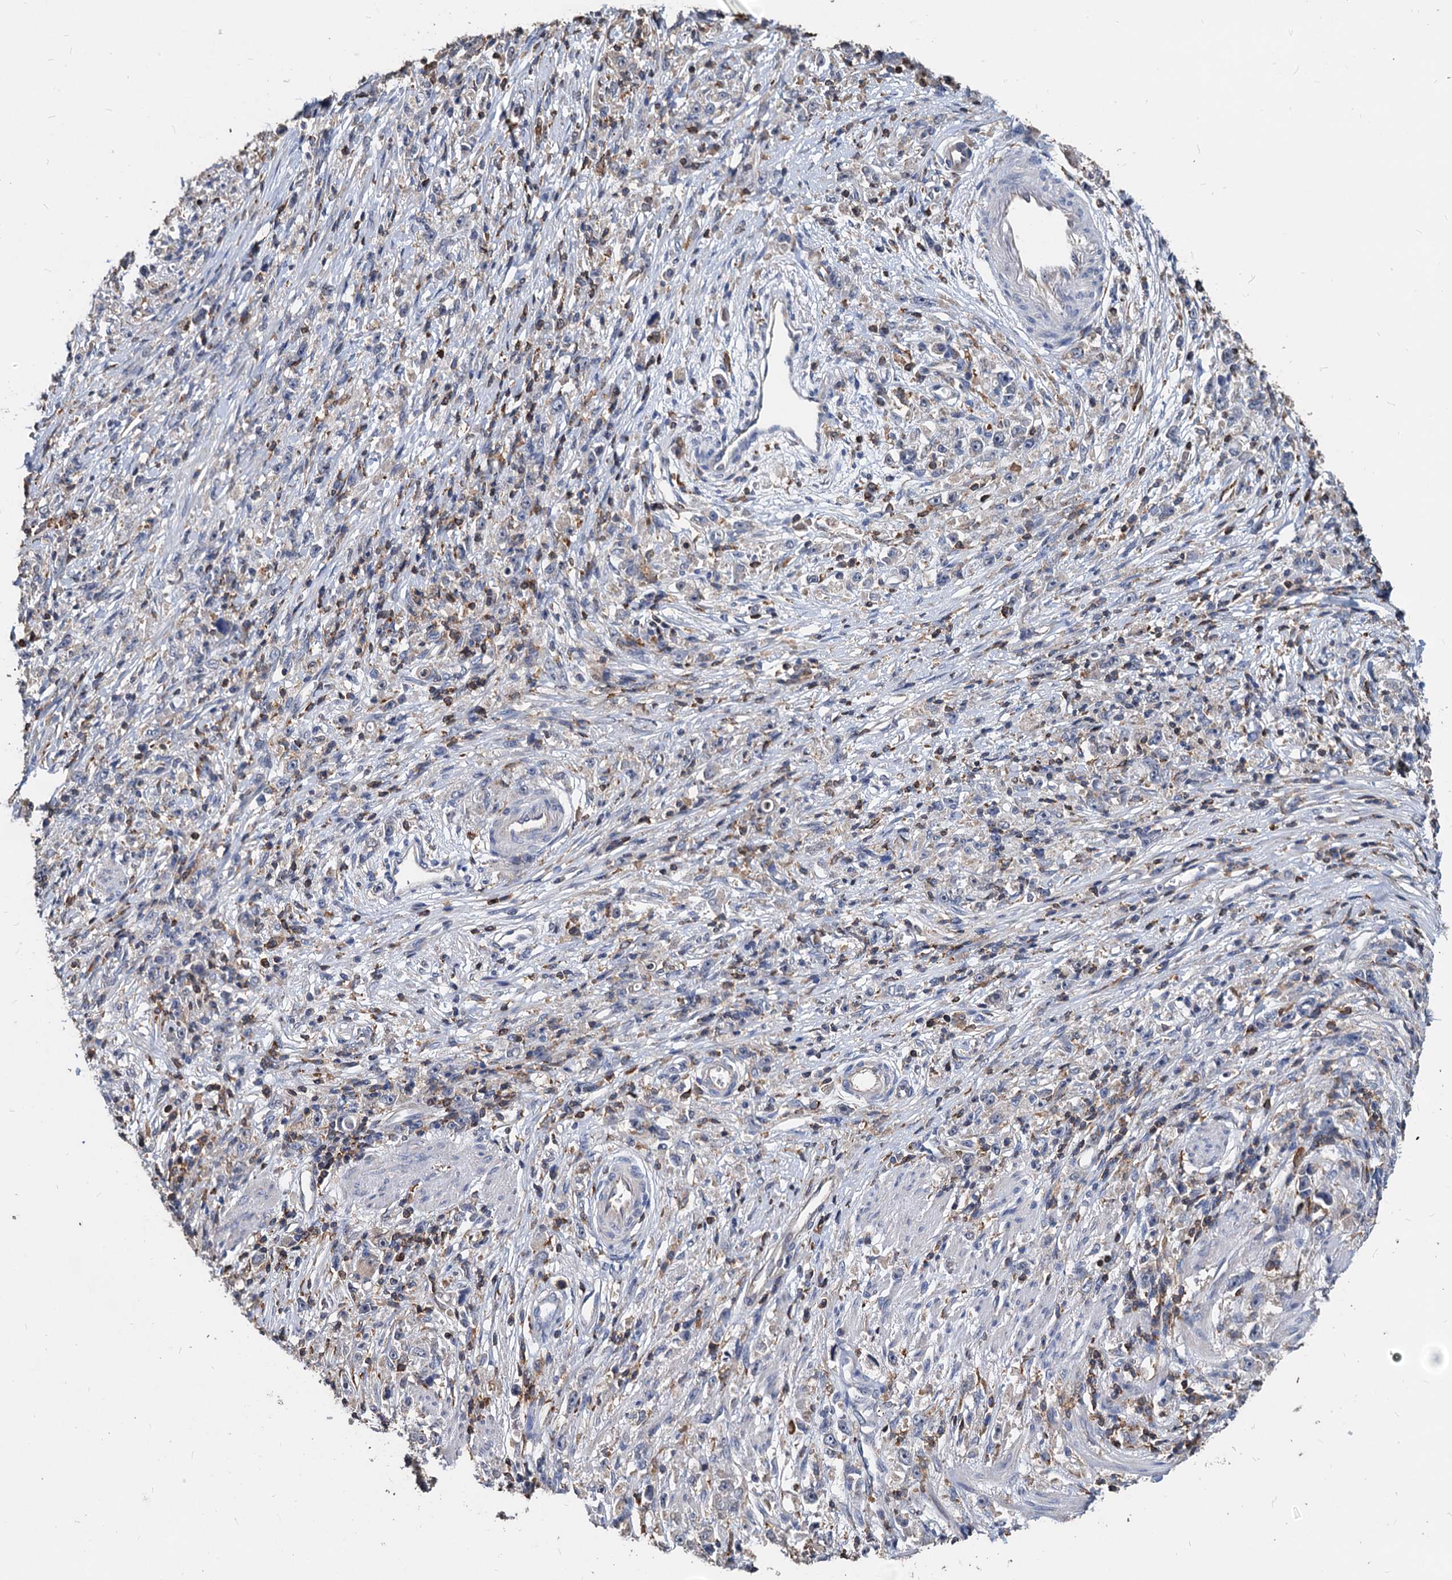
{"staining": {"intensity": "negative", "quantity": "none", "location": "none"}, "tissue": "stomach cancer", "cell_type": "Tumor cells", "image_type": "cancer", "snomed": [{"axis": "morphology", "description": "Adenocarcinoma, NOS"}, {"axis": "topography", "description": "Stomach"}], "caption": "Micrograph shows no significant protein positivity in tumor cells of stomach adenocarcinoma.", "gene": "LCP2", "patient": {"sex": "female", "age": 59}}